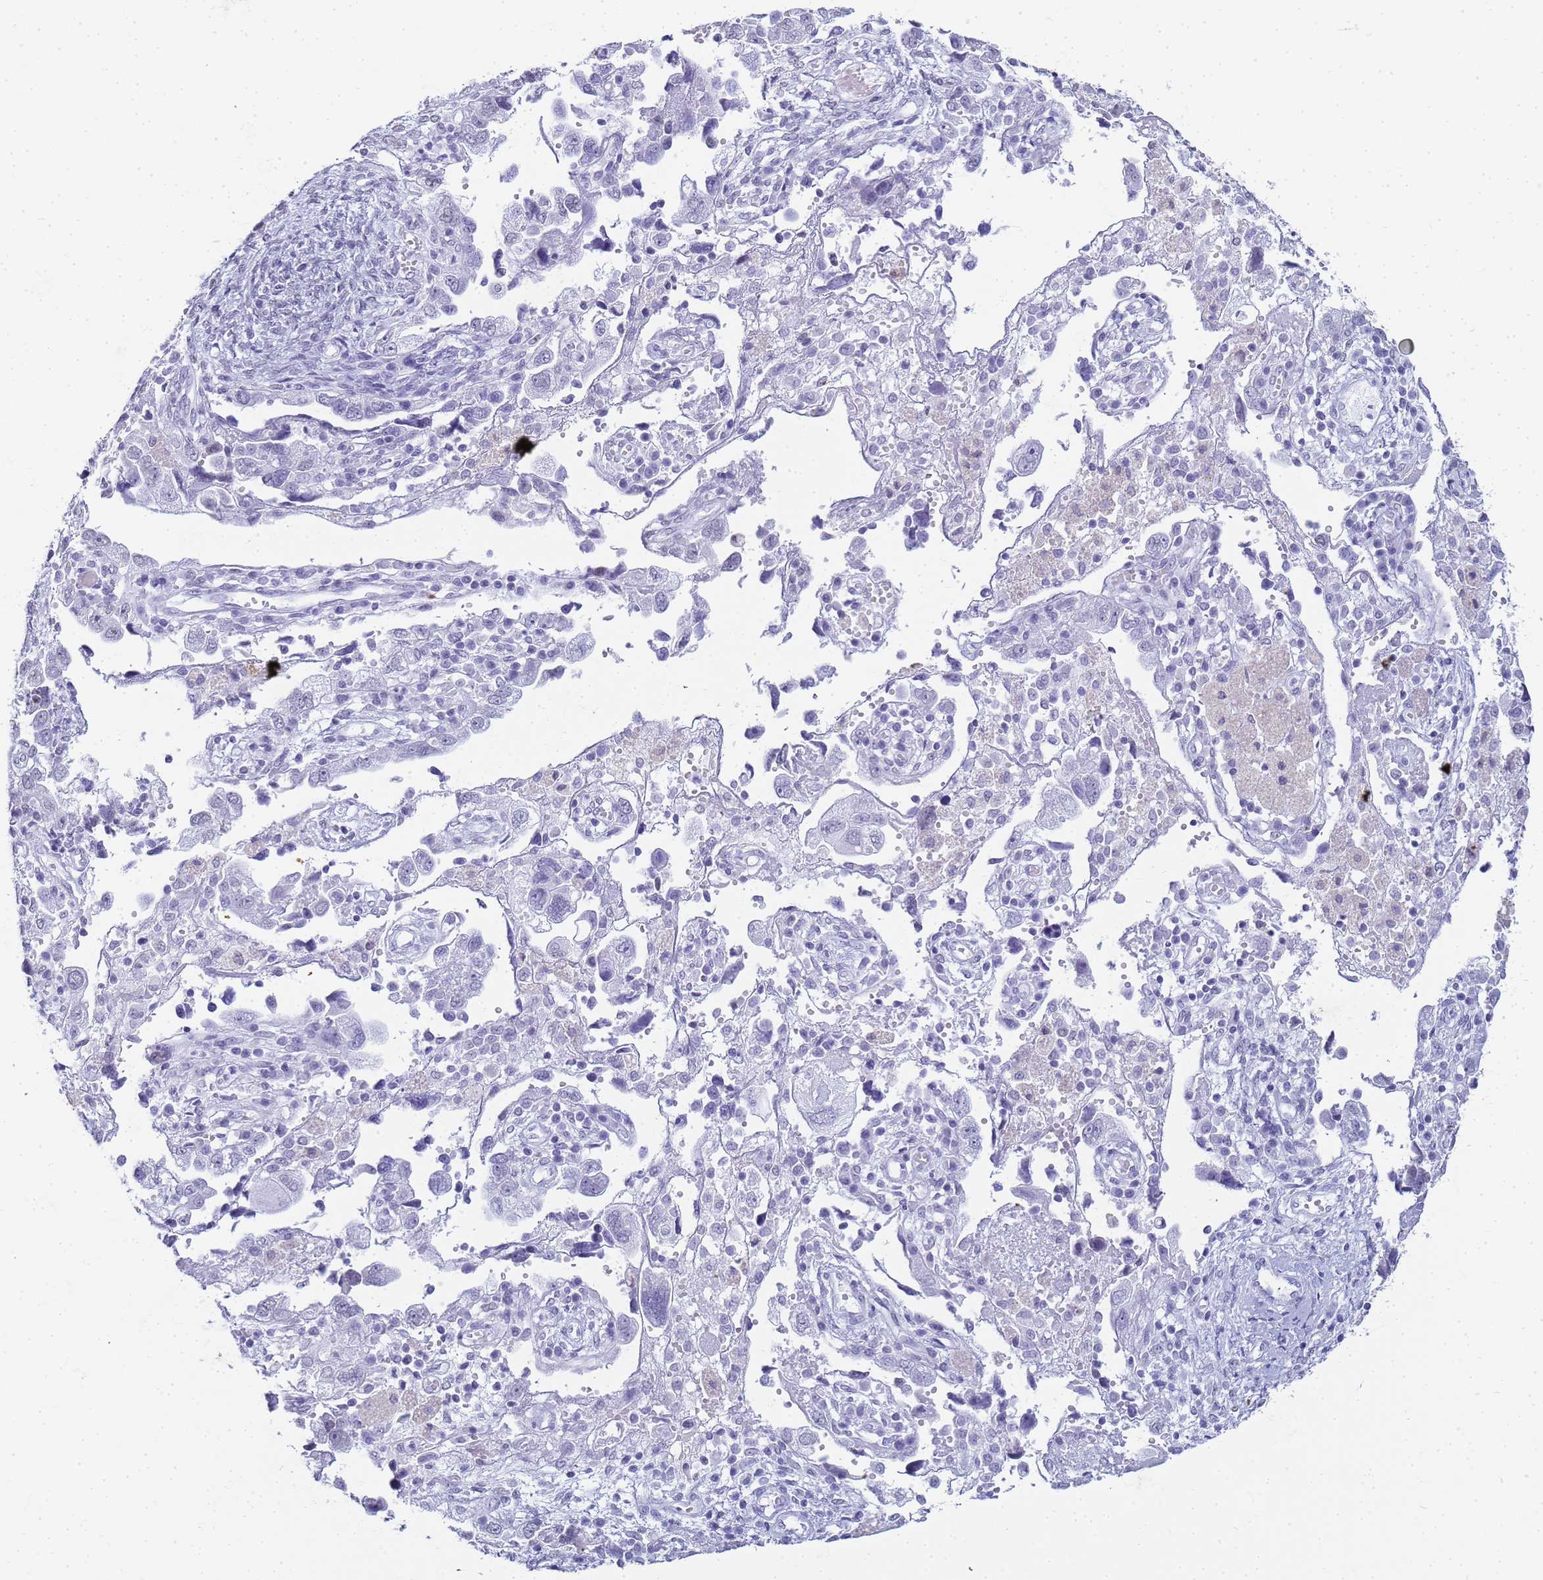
{"staining": {"intensity": "negative", "quantity": "none", "location": "none"}, "tissue": "ovarian cancer", "cell_type": "Tumor cells", "image_type": "cancer", "snomed": [{"axis": "morphology", "description": "Carcinoma, NOS"}, {"axis": "morphology", "description": "Cystadenocarcinoma, serous, NOS"}, {"axis": "topography", "description": "Ovary"}], "caption": "High power microscopy image of an IHC histopathology image of ovarian cancer (serous cystadenocarcinoma), revealing no significant positivity in tumor cells.", "gene": "SLC7A9", "patient": {"sex": "female", "age": 69}}